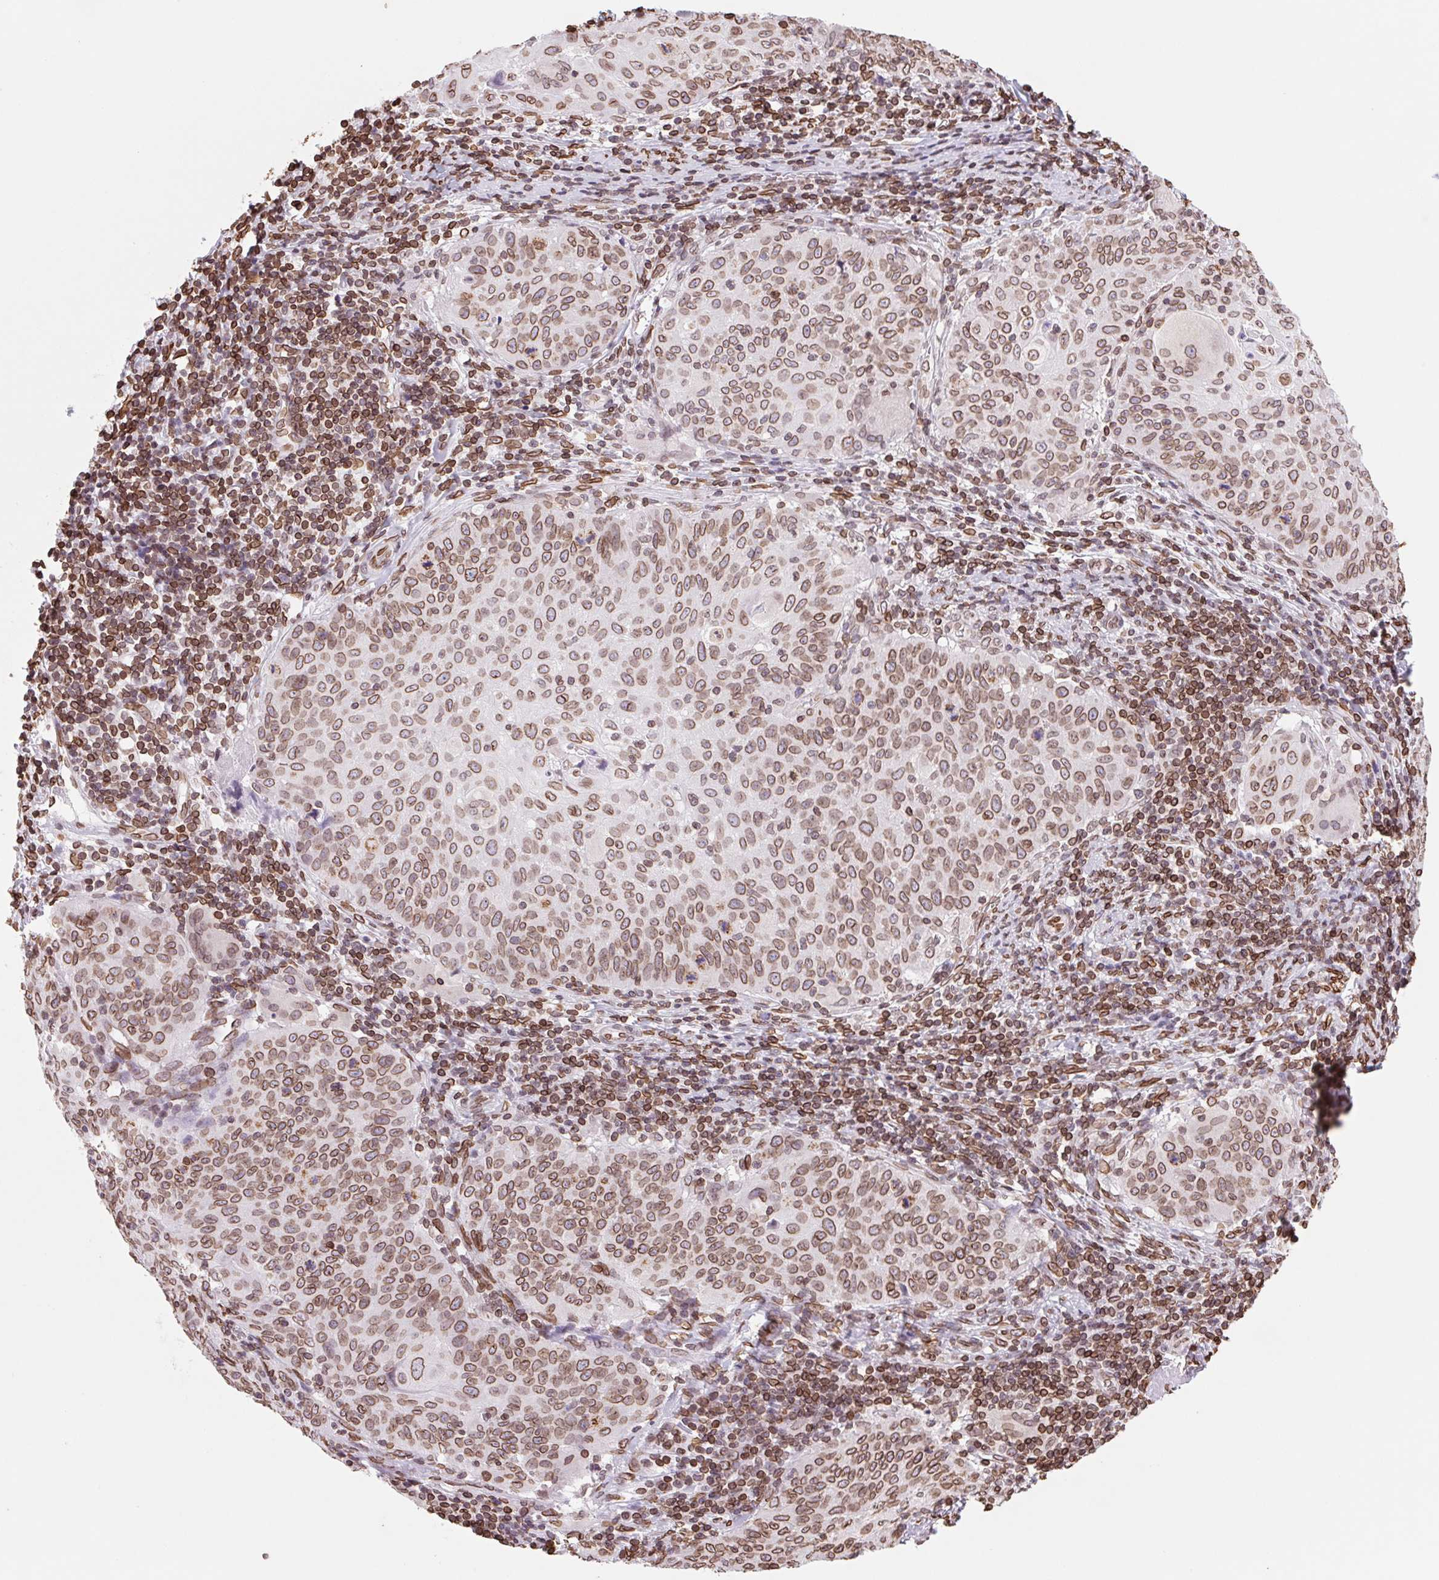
{"staining": {"intensity": "strong", "quantity": ">75%", "location": "cytoplasmic/membranous,nuclear"}, "tissue": "cervical cancer", "cell_type": "Tumor cells", "image_type": "cancer", "snomed": [{"axis": "morphology", "description": "Squamous cell carcinoma, NOS"}, {"axis": "topography", "description": "Cervix"}], "caption": "Immunohistochemical staining of human squamous cell carcinoma (cervical) demonstrates high levels of strong cytoplasmic/membranous and nuclear staining in approximately >75% of tumor cells. The protein is stained brown, and the nuclei are stained in blue (DAB (3,3'-diaminobenzidine) IHC with brightfield microscopy, high magnification).", "gene": "LMNB2", "patient": {"sex": "female", "age": 65}}